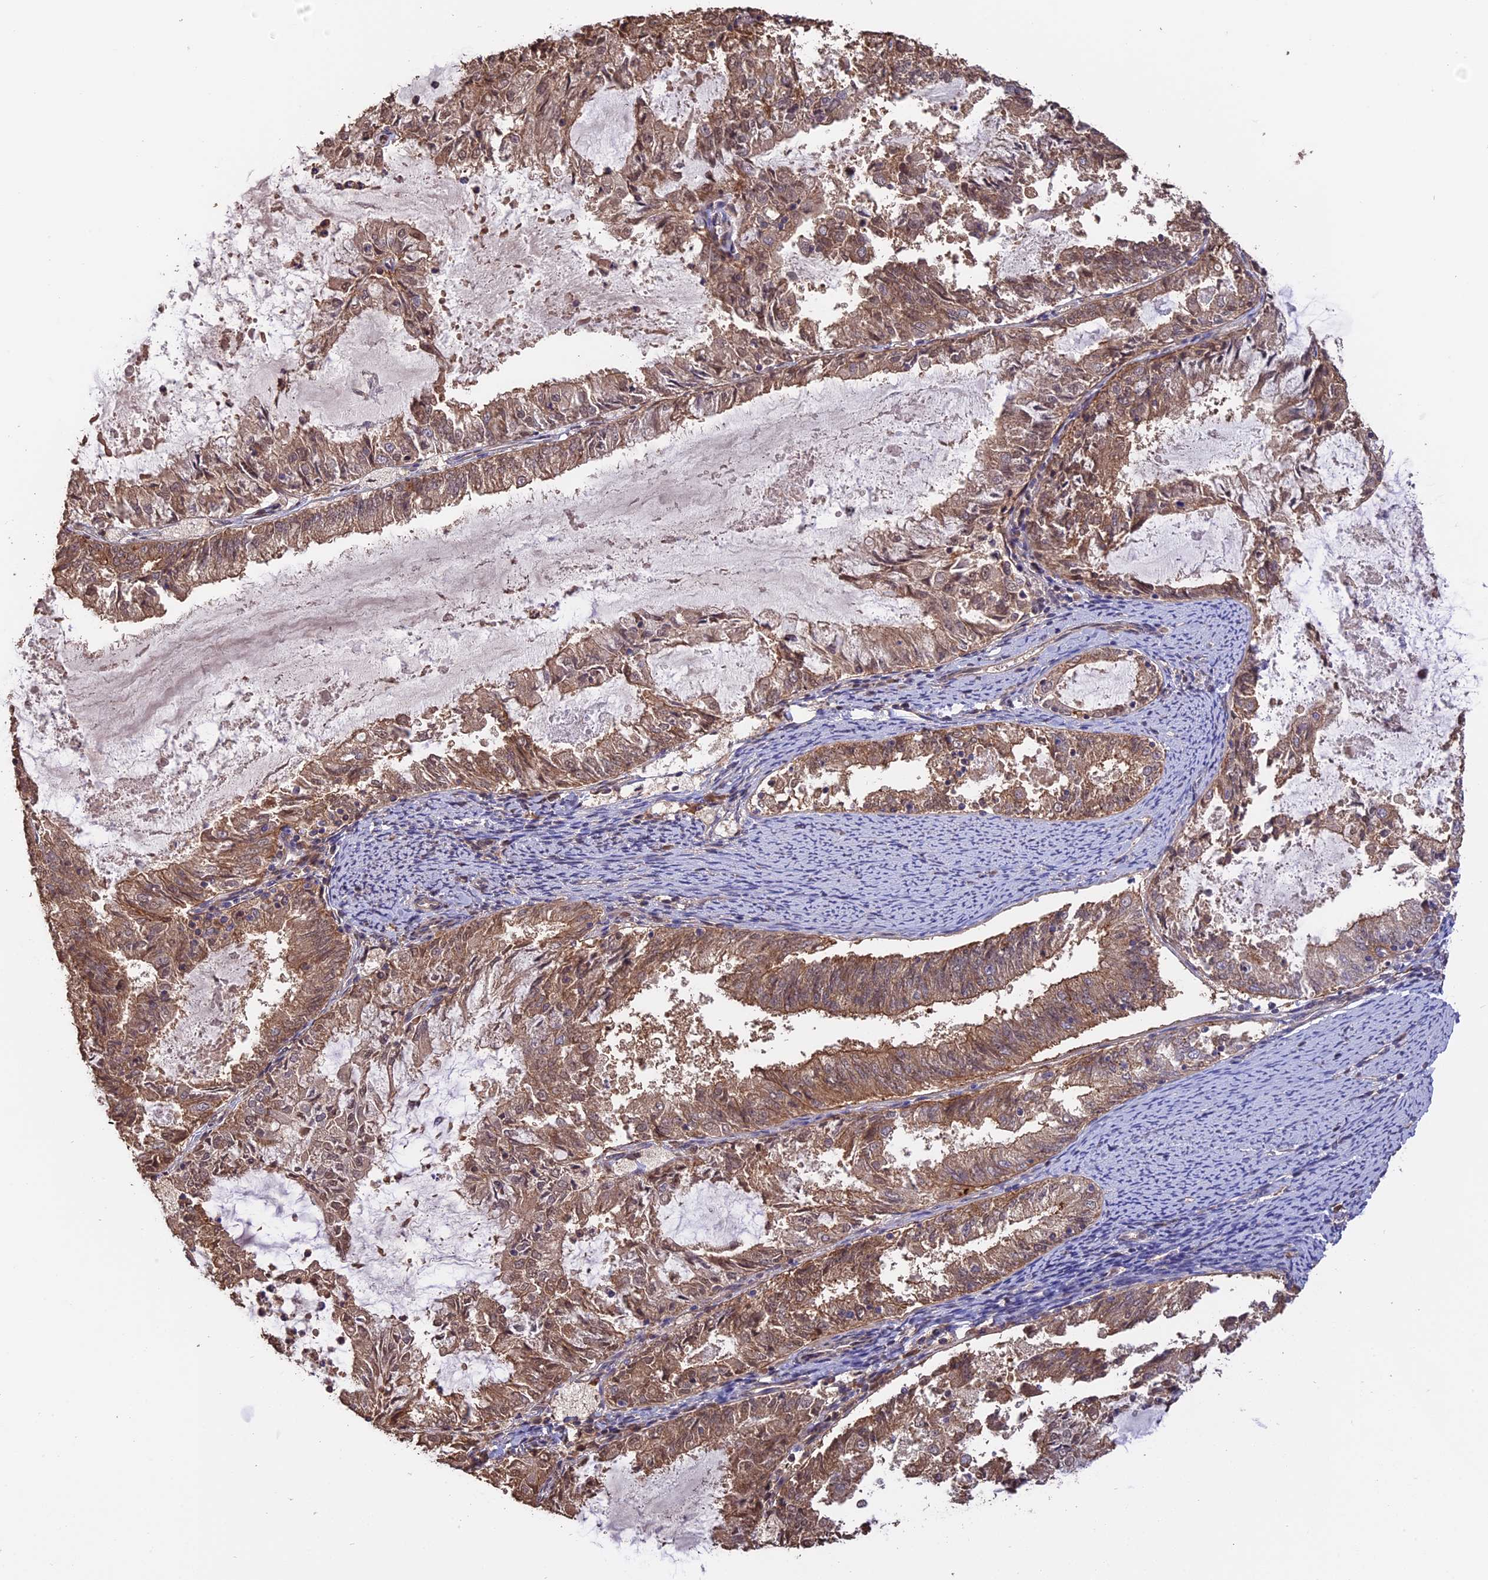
{"staining": {"intensity": "weak", "quantity": "25%-75%", "location": "cytoplasmic/membranous,nuclear"}, "tissue": "endometrial cancer", "cell_type": "Tumor cells", "image_type": "cancer", "snomed": [{"axis": "morphology", "description": "Adenocarcinoma, NOS"}, {"axis": "topography", "description": "Endometrium"}], "caption": "Immunohistochemical staining of endometrial cancer shows low levels of weak cytoplasmic/membranous and nuclear protein positivity in about 25%-75% of tumor cells. The staining was performed using DAB, with brown indicating positive protein expression. Nuclei are stained blue with hematoxylin.", "gene": "RASAL1", "patient": {"sex": "female", "age": 57}}